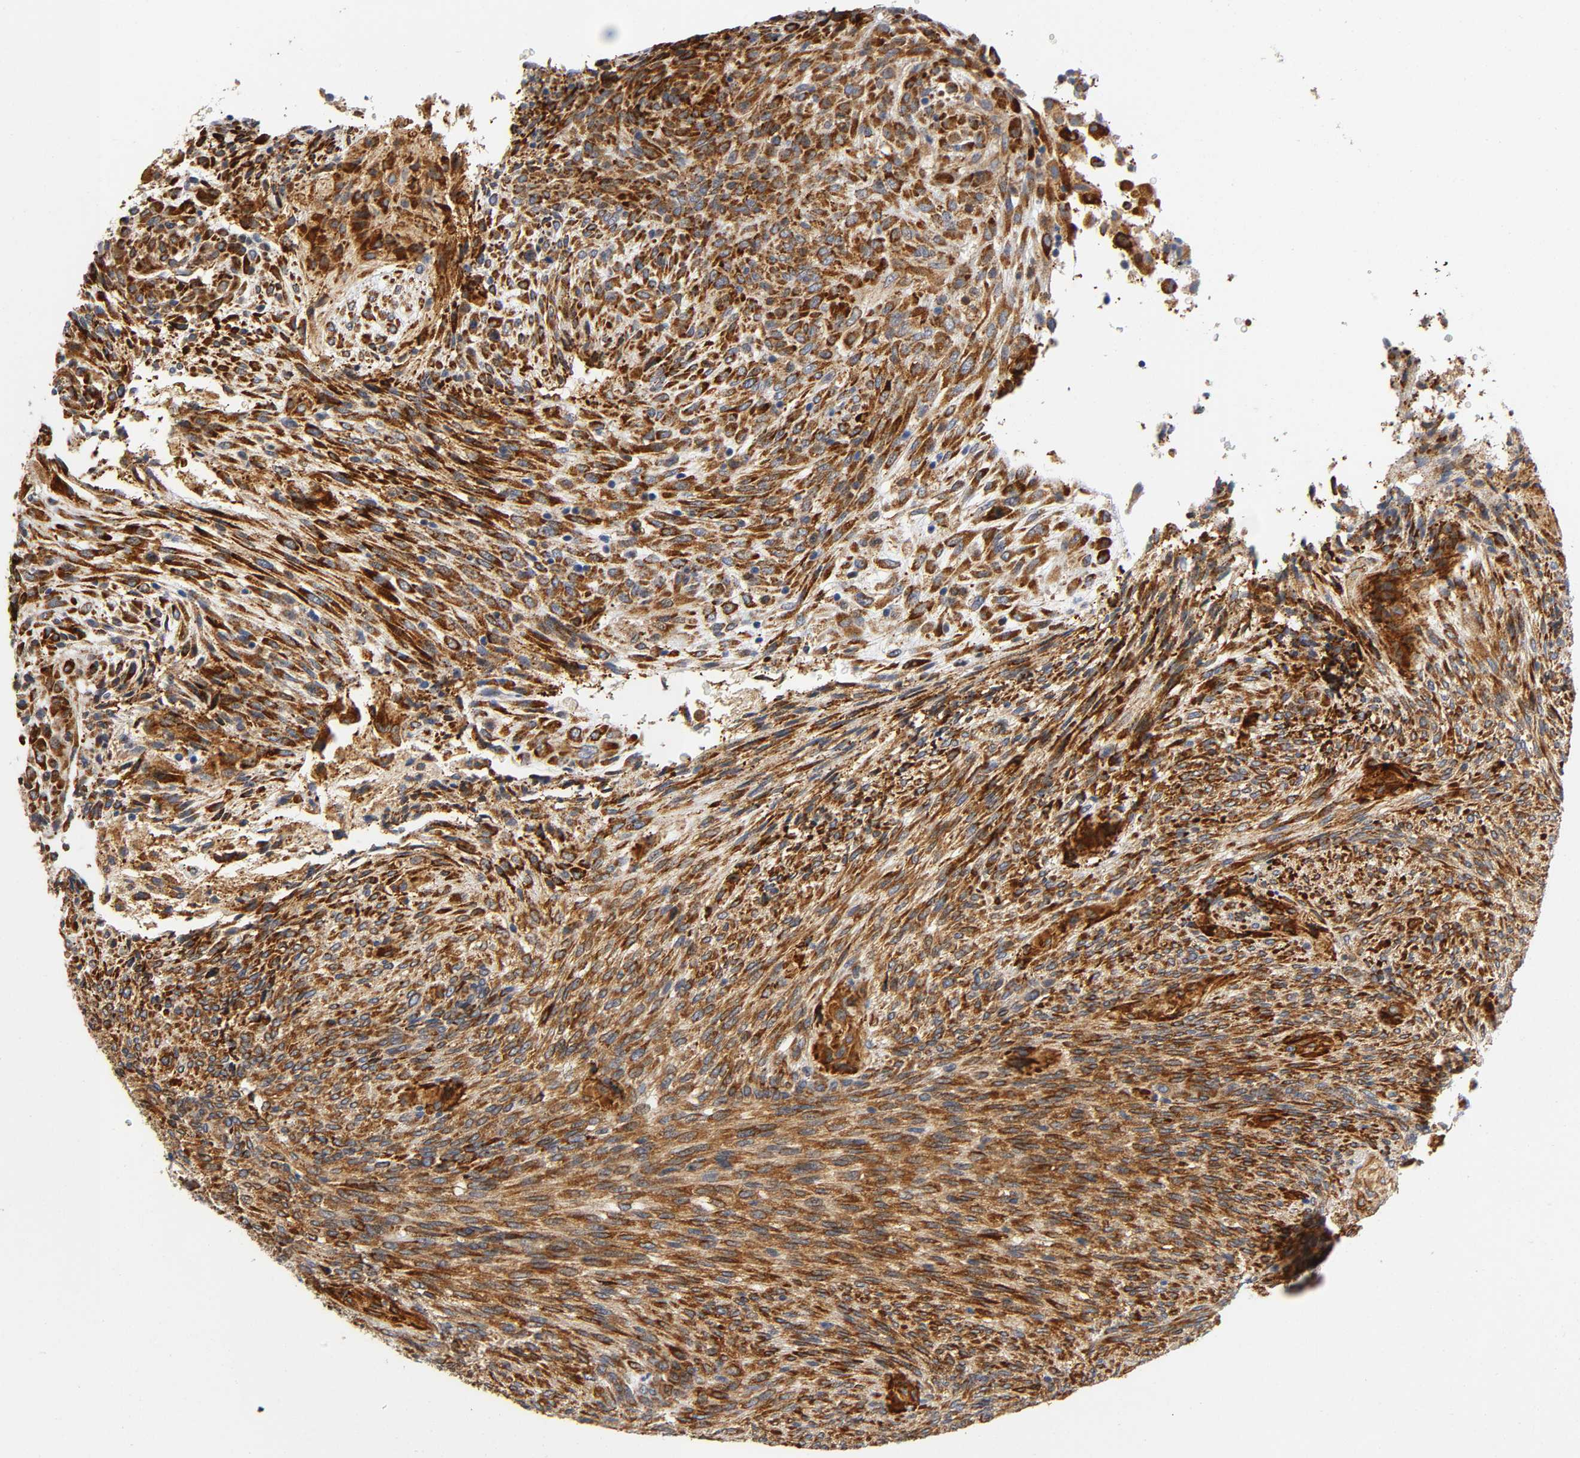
{"staining": {"intensity": "strong", "quantity": ">75%", "location": "cytoplasmic/membranous"}, "tissue": "glioma", "cell_type": "Tumor cells", "image_type": "cancer", "snomed": [{"axis": "morphology", "description": "Glioma, malignant, High grade"}, {"axis": "topography", "description": "Cerebral cortex"}], "caption": "Immunohistochemistry of glioma shows high levels of strong cytoplasmic/membranous positivity in approximately >75% of tumor cells.", "gene": "SOS2", "patient": {"sex": "female", "age": 55}}